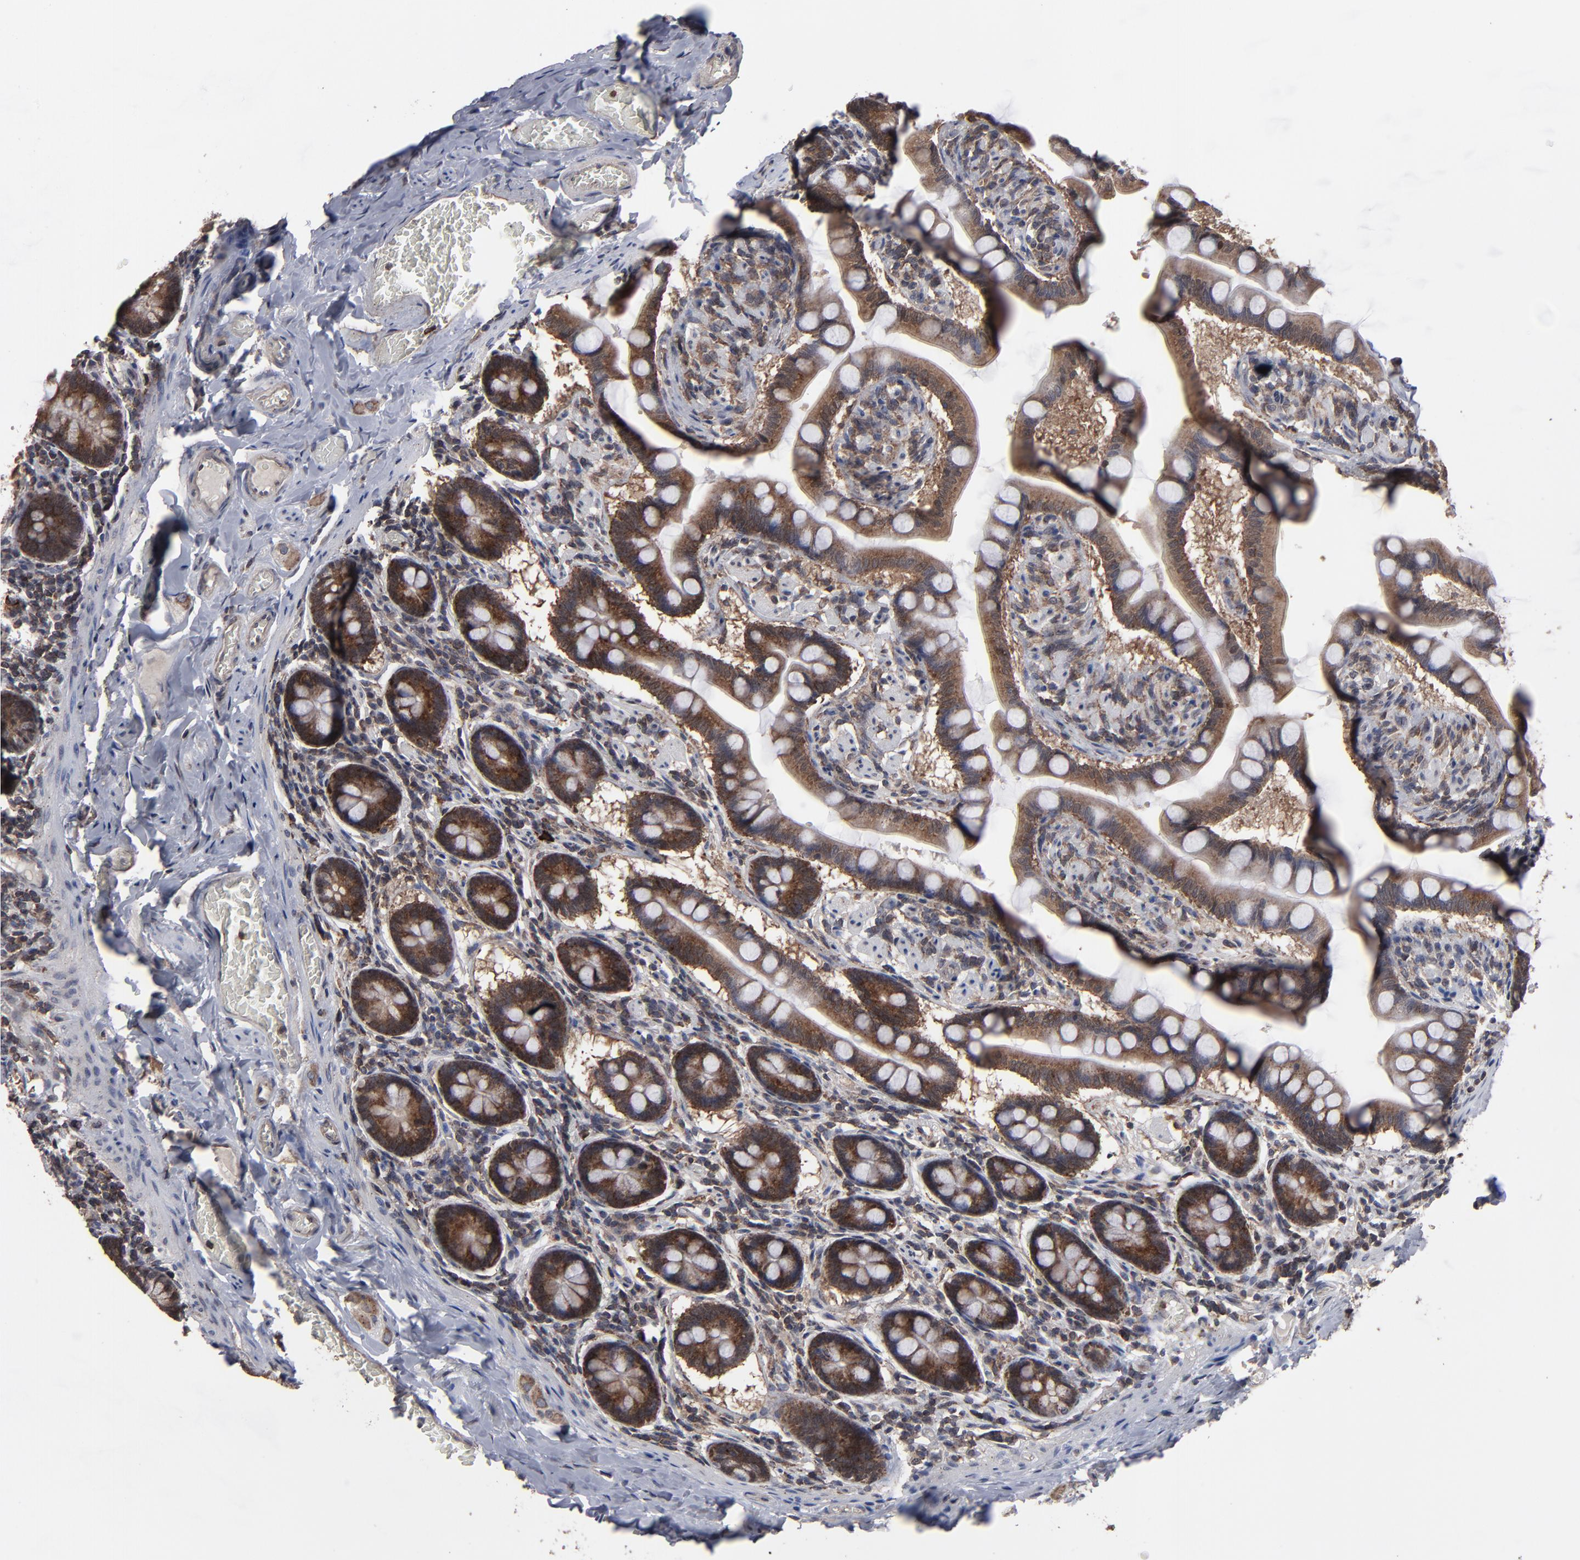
{"staining": {"intensity": "strong", "quantity": ">75%", "location": "cytoplasmic/membranous"}, "tissue": "small intestine", "cell_type": "Glandular cells", "image_type": "normal", "snomed": [{"axis": "morphology", "description": "Normal tissue, NOS"}, {"axis": "topography", "description": "Small intestine"}], "caption": "Immunohistochemical staining of normal human small intestine displays >75% levels of strong cytoplasmic/membranous protein positivity in about >75% of glandular cells.", "gene": "KIAA2026", "patient": {"sex": "male", "age": 41}}